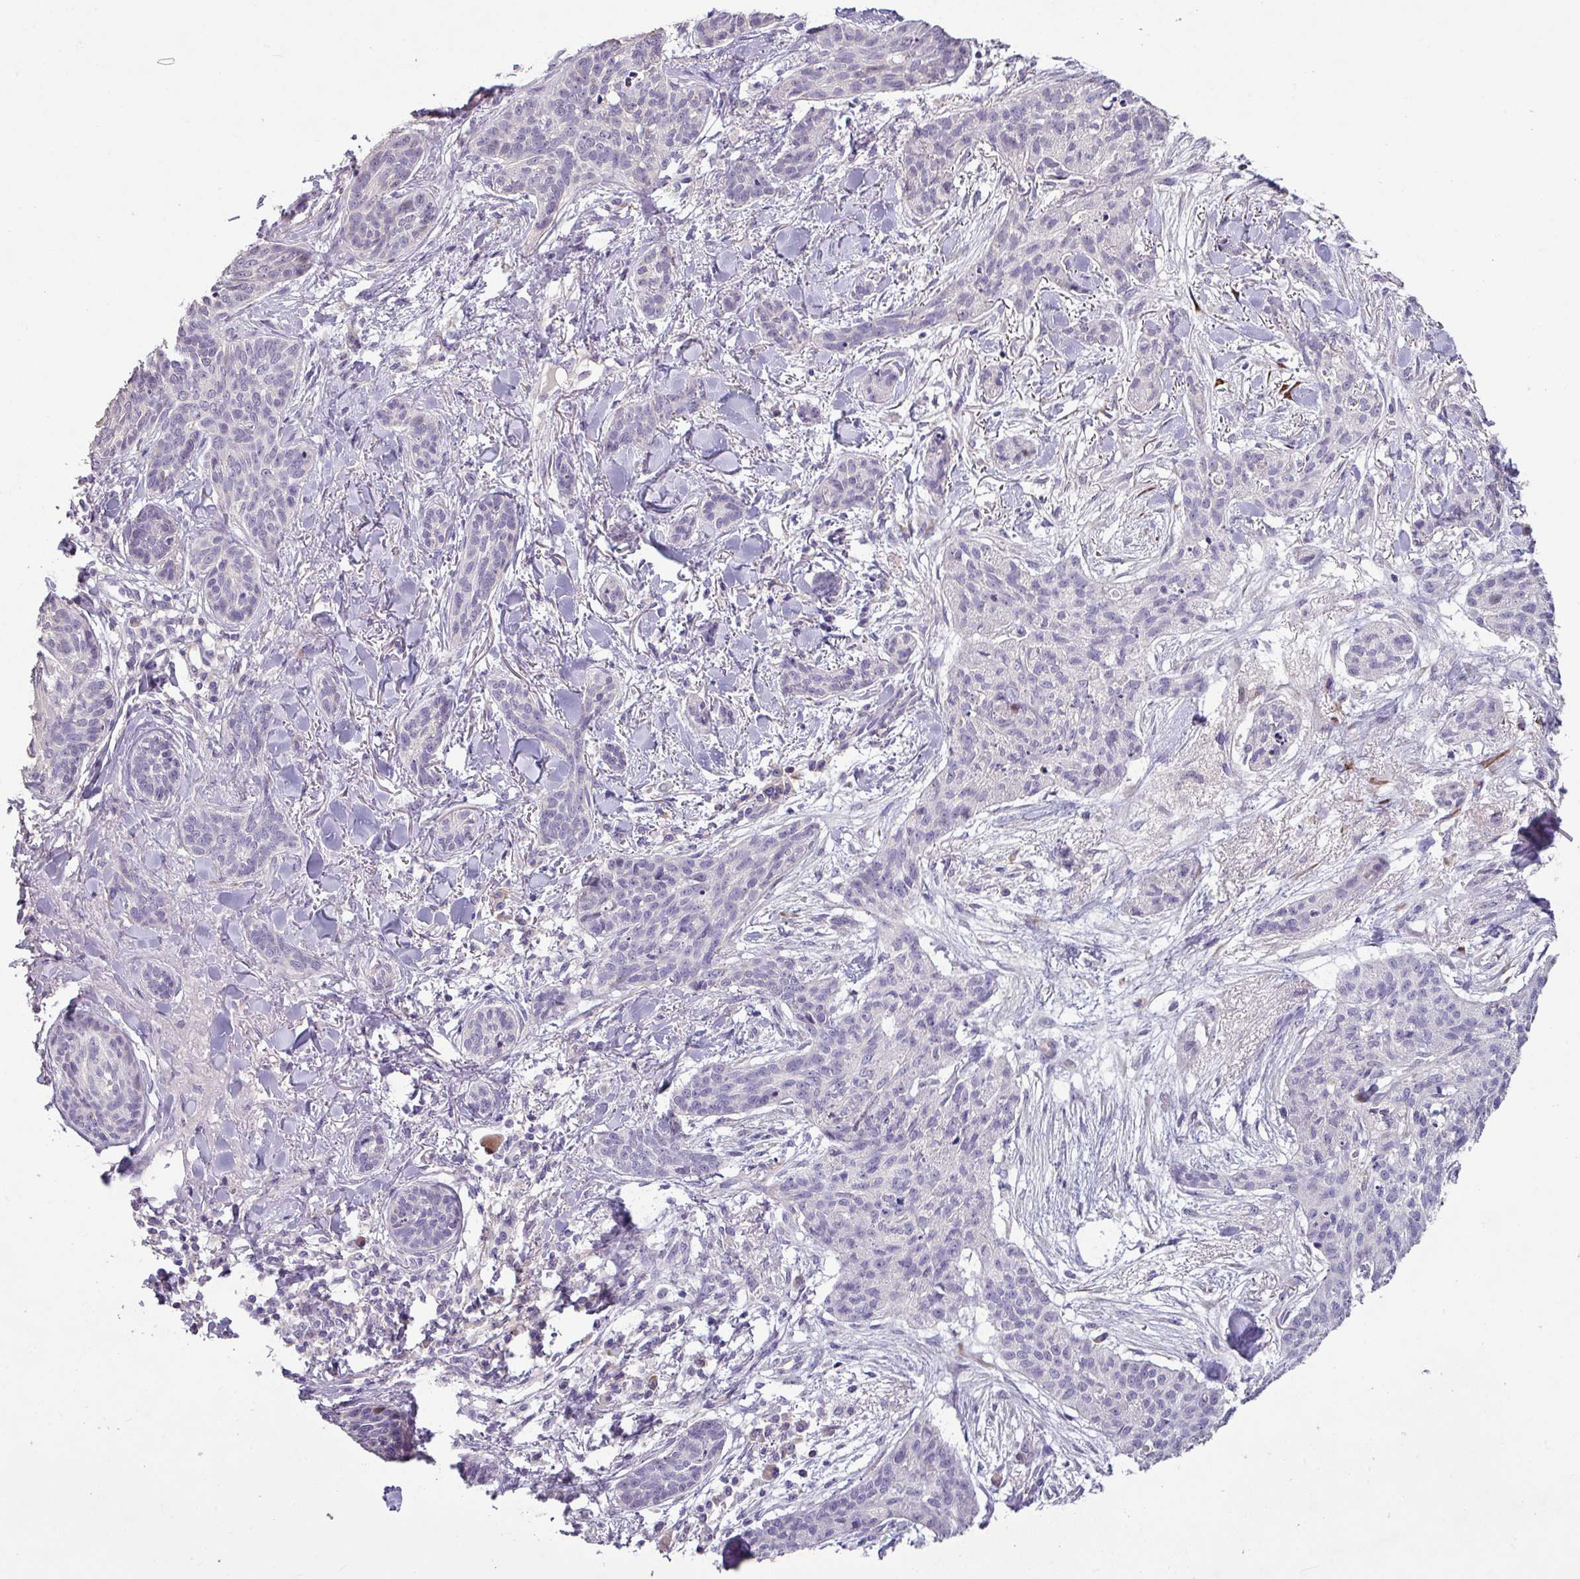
{"staining": {"intensity": "negative", "quantity": "none", "location": "none"}, "tissue": "skin cancer", "cell_type": "Tumor cells", "image_type": "cancer", "snomed": [{"axis": "morphology", "description": "Basal cell carcinoma"}, {"axis": "topography", "description": "Skin"}], "caption": "Skin basal cell carcinoma was stained to show a protein in brown. There is no significant expression in tumor cells.", "gene": "KLHL3", "patient": {"sex": "male", "age": 52}}